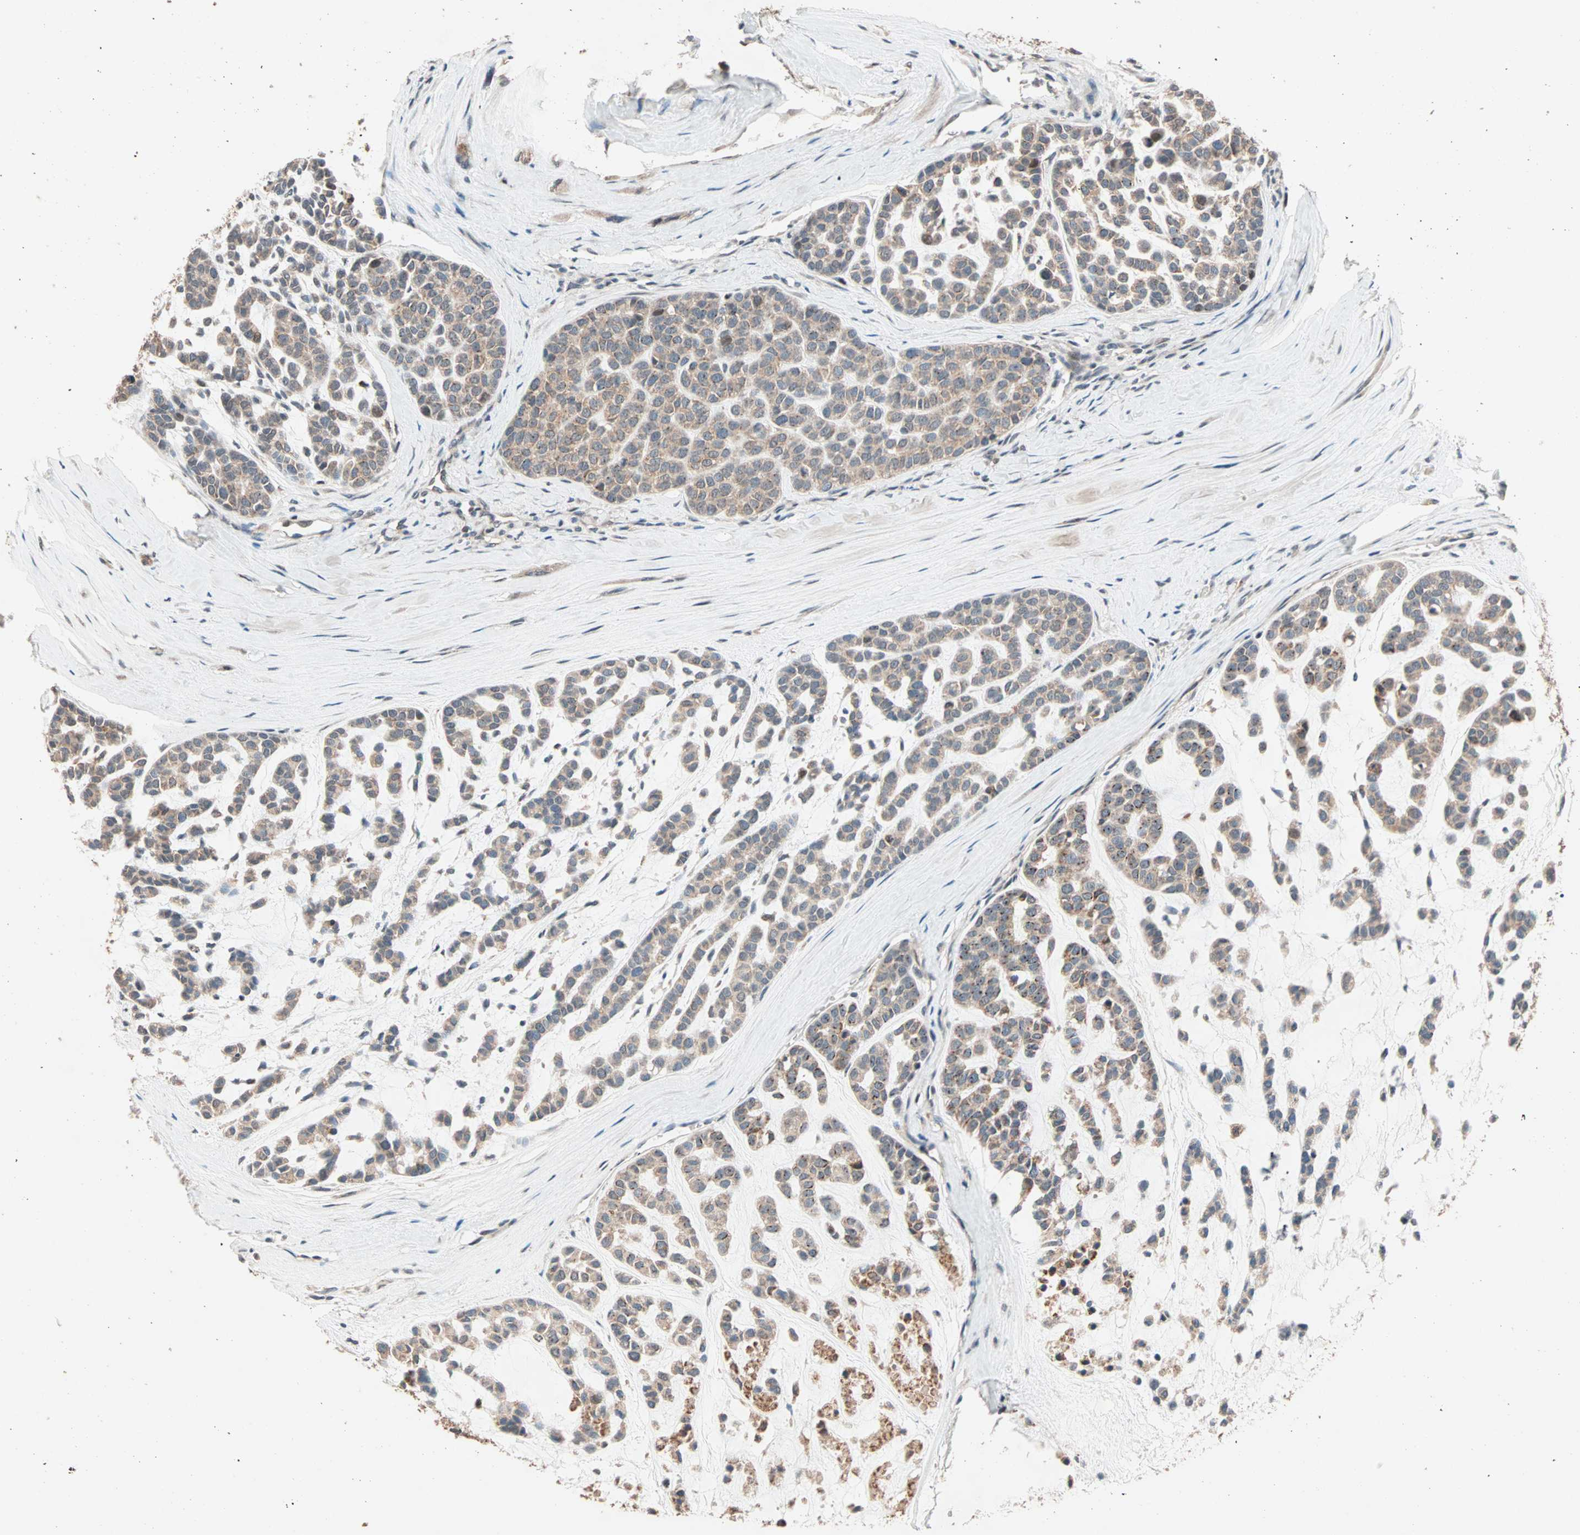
{"staining": {"intensity": "moderate", "quantity": ">75%", "location": "cytoplasmic/membranous"}, "tissue": "head and neck cancer", "cell_type": "Tumor cells", "image_type": "cancer", "snomed": [{"axis": "morphology", "description": "Adenocarcinoma, NOS"}, {"axis": "morphology", "description": "Adenoma, NOS"}, {"axis": "topography", "description": "Head-Neck"}], "caption": "Human head and neck adenoma stained with a protein marker displays moderate staining in tumor cells.", "gene": "HECW1", "patient": {"sex": "female", "age": 55}}